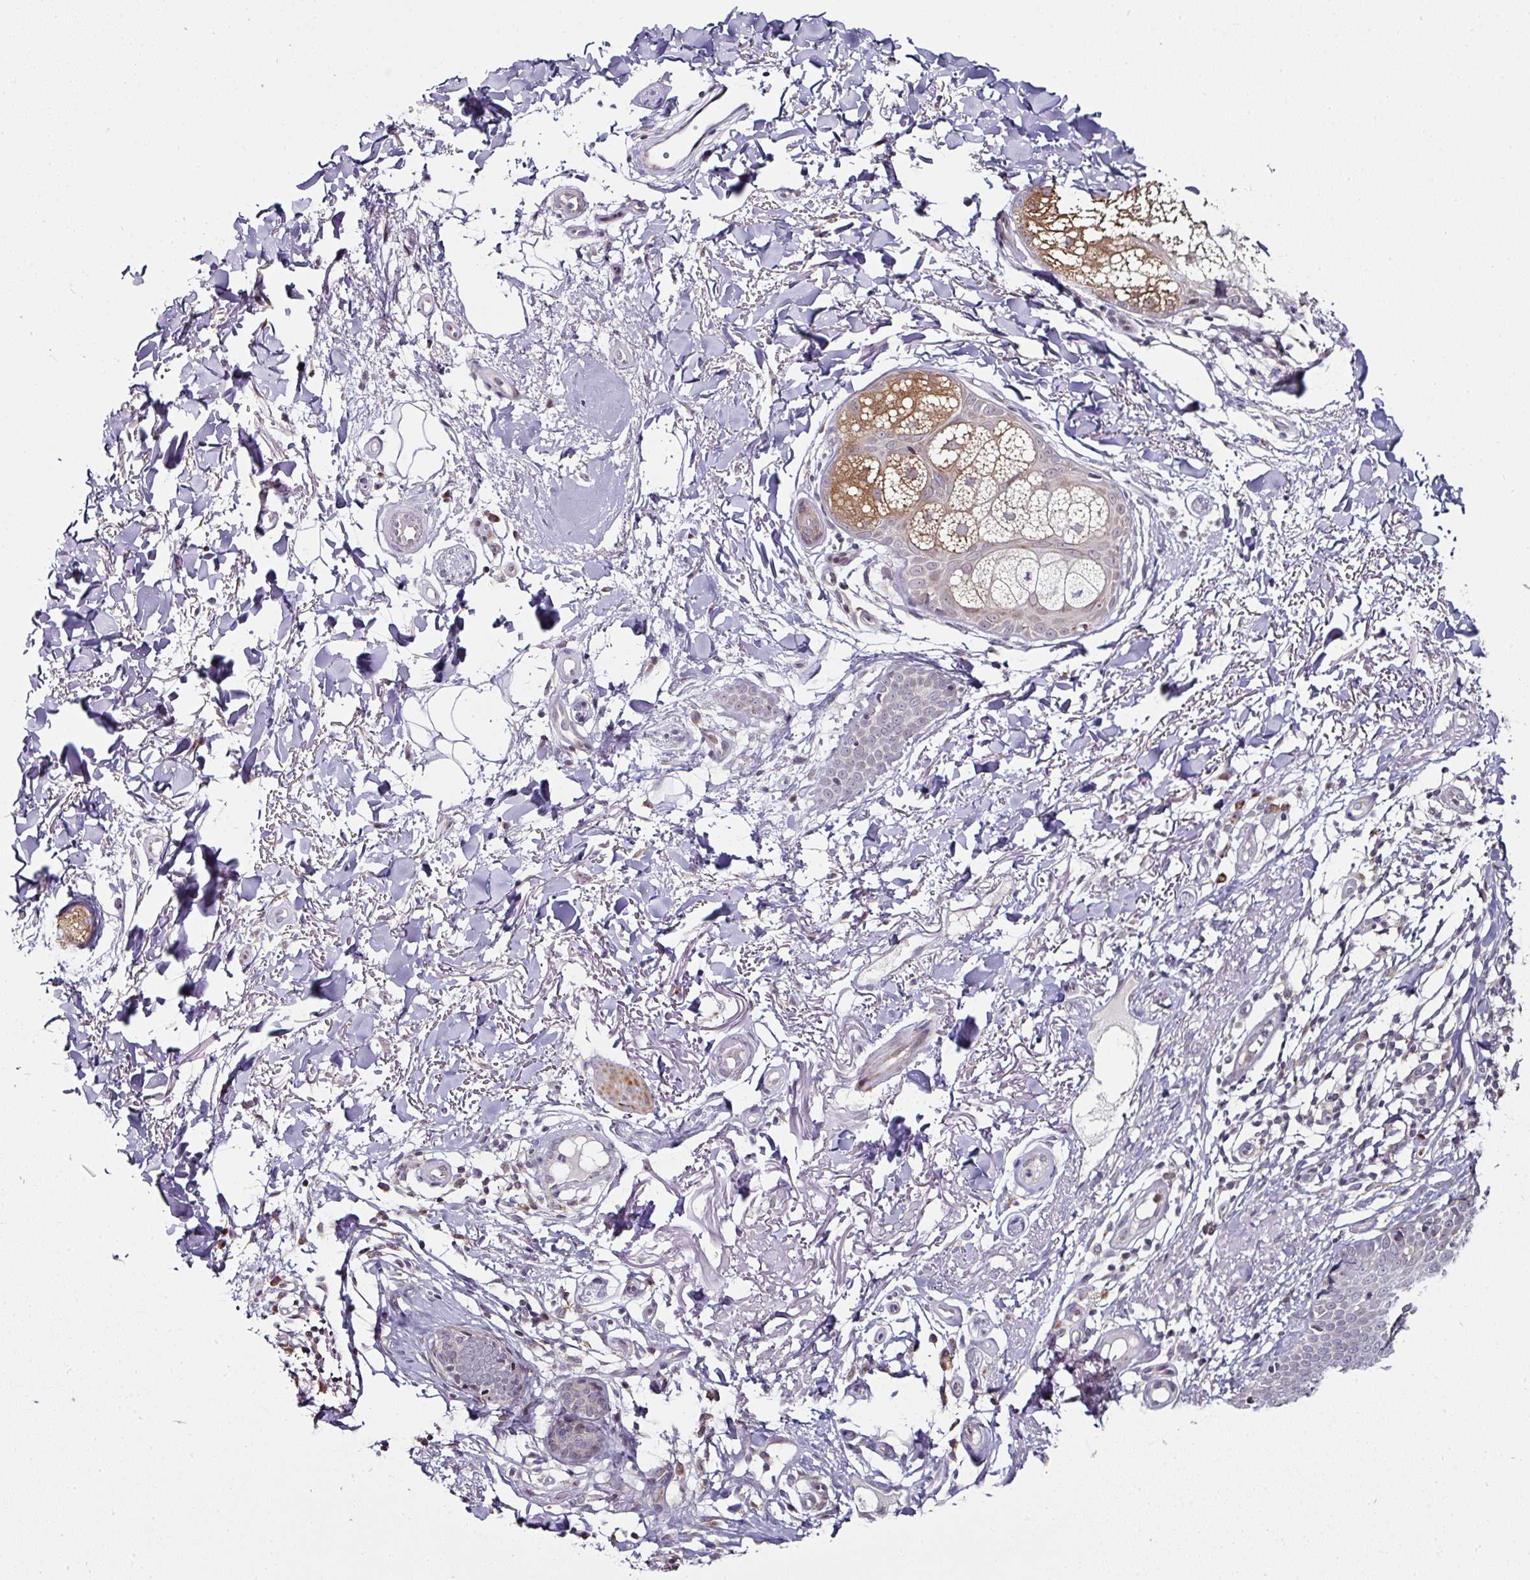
{"staining": {"intensity": "negative", "quantity": "none", "location": "none"}, "tissue": "skin cancer", "cell_type": "Tumor cells", "image_type": "cancer", "snomed": [{"axis": "morphology", "description": "Basal cell carcinoma"}, {"axis": "topography", "description": "Skin"}], "caption": "DAB (3,3'-diaminobenzidine) immunohistochemical staining of human basal cell carcinoma (skin) shows no significant positivity in tumor cells. (Brightfield microscopy of DAB IHC at high magnification).", "gene": "APOLD1", "patient": {"sex": "female", "age": 60}}